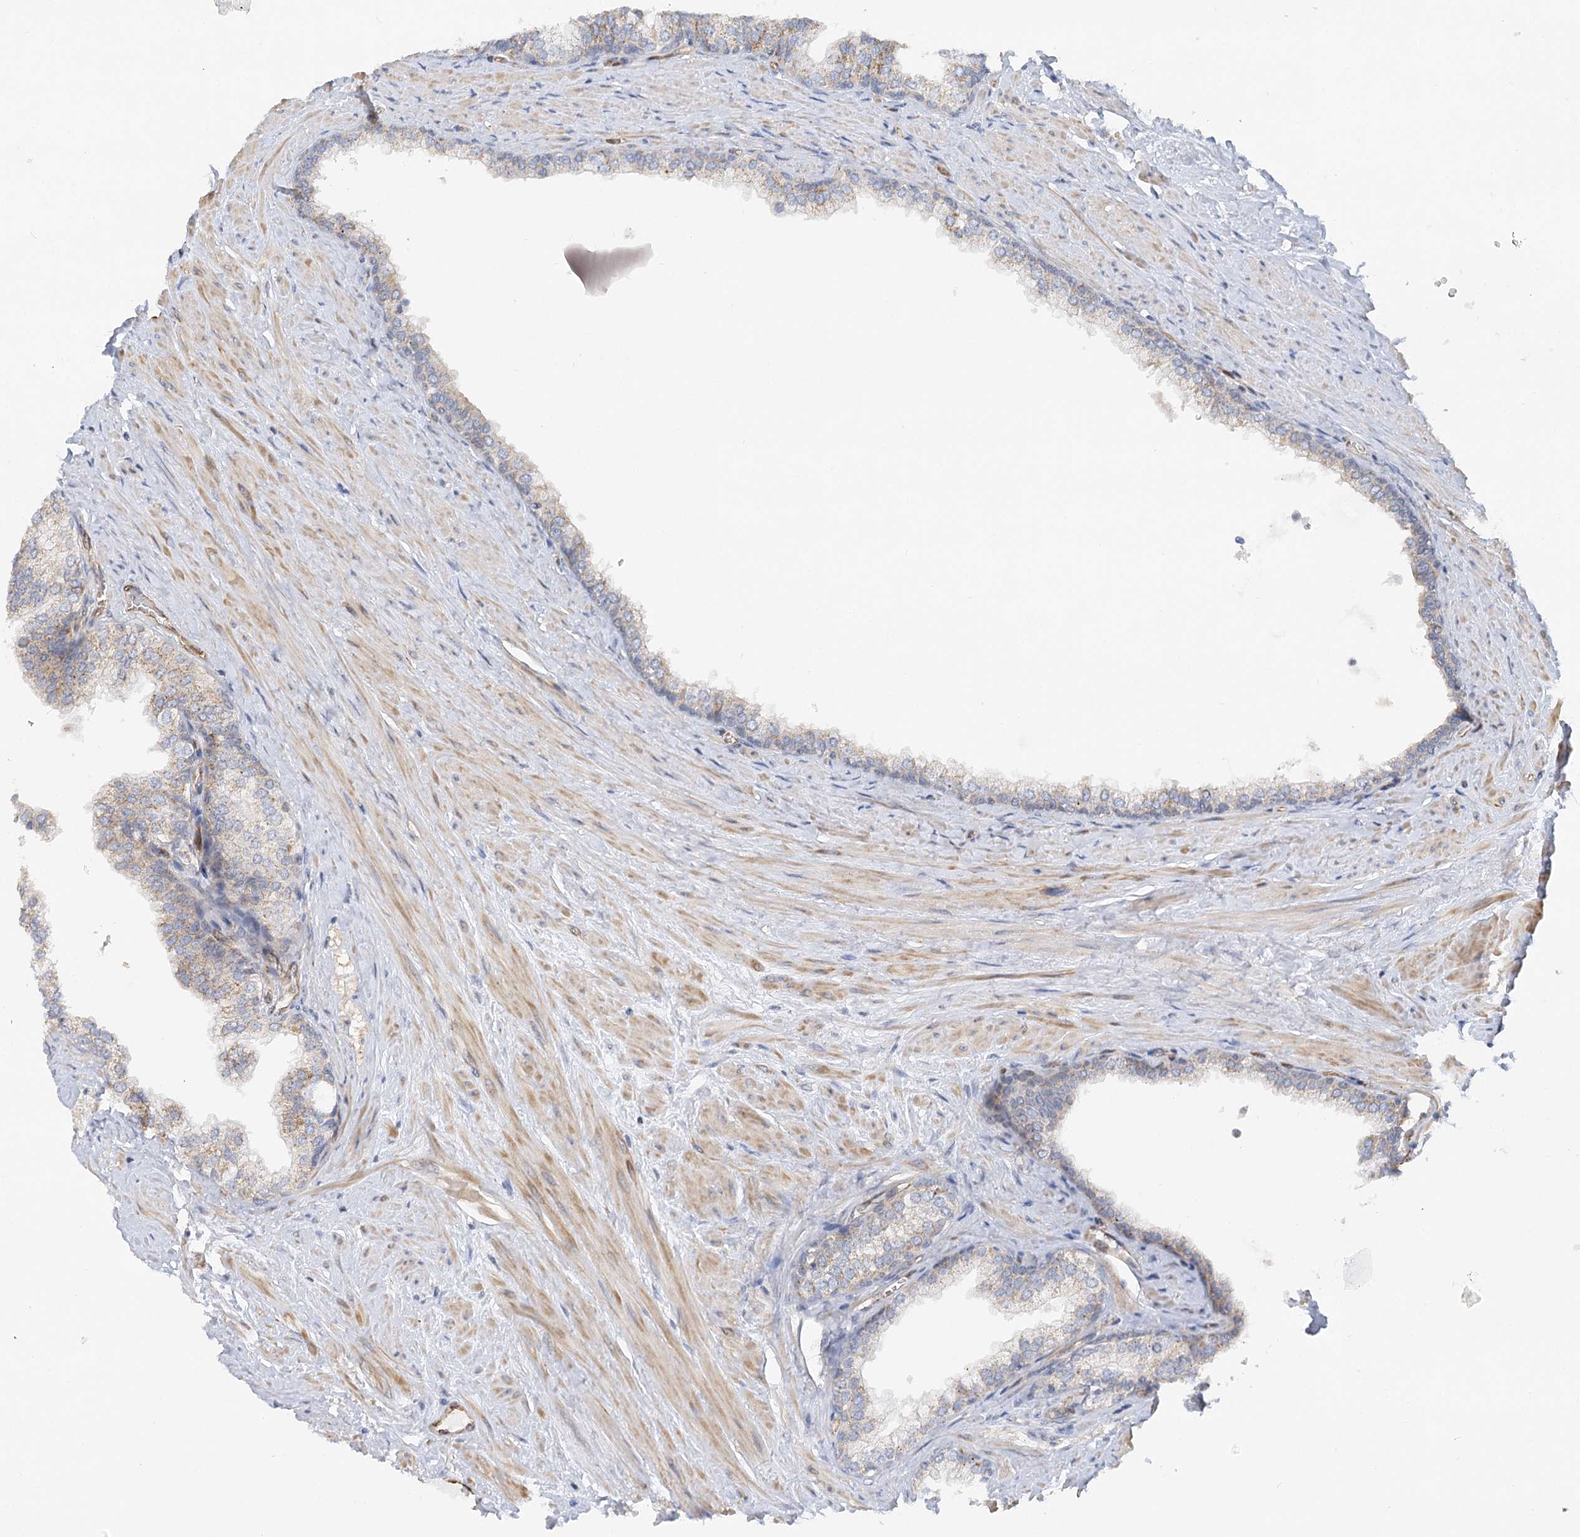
{"staining": {"intensity": "weak", "quantity": "25%-75%", "location": "cytoplasmic/membranous"}, "tissue": "prostate", "cell_type": "Glandular cells", "image_type": "normal", "snomed": [{"axis": "morphology", "description": "Normal tissue, NOS"}, {"axis": "morphology", "description": "Urothelial carcinoma, Low grade"}, {"axis": "topography", "description": "Urinary bladder"}, {"axis": "topography", "description": "Prostate"}], "caption": "This image shows immunohistochemistry (IHC) staining of unremarkable human prostate, with low weak cytoplasmic/membranous staining in approximately 25%-75% of glandular cells.", "gene": "NELL2", "patient": {"sex": "male", "age": 60}}